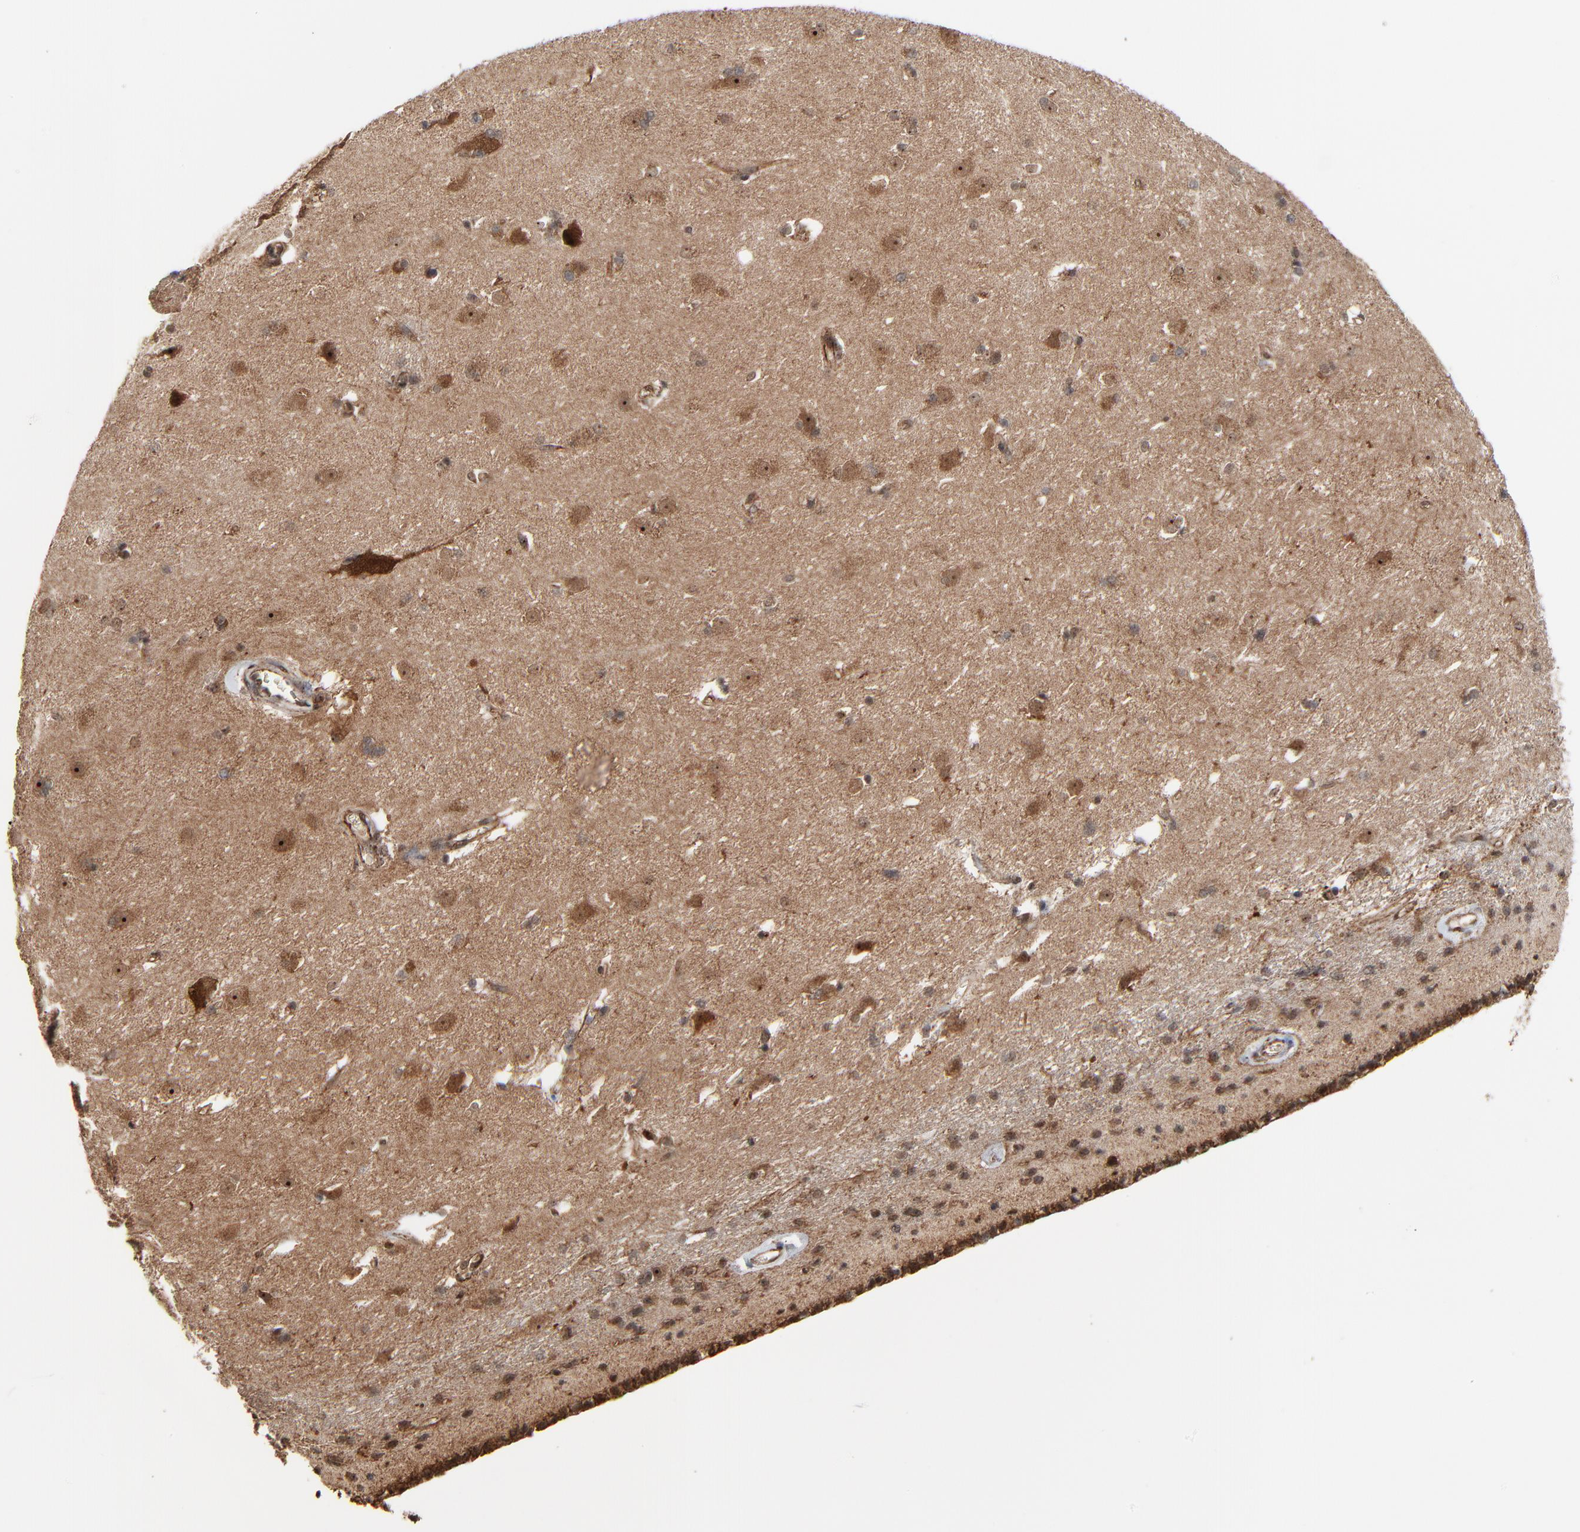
{"staining": {"intensity": "weak", "quantity": ">75%", "location": "cytoplasmic/membranous,nuclear"}, "tissue": "caudate", "cell_type": "Glial cells", "image_type": "normal", "snomed": [{"axis": "morphology", "description": "Normal tissue, NOS"}, {"axis": "topography", "description": "Lateral ventricle wall"}], "caption": "High-power microscopy captured an immunohistochemistry (IHC) image of normal caudate, revealing weak cytoplasmic/membranous,nuclear expression in about >75% of glial cells.", "gene": "RHOJ", "patient": {"sex": "female", "age": 19}}